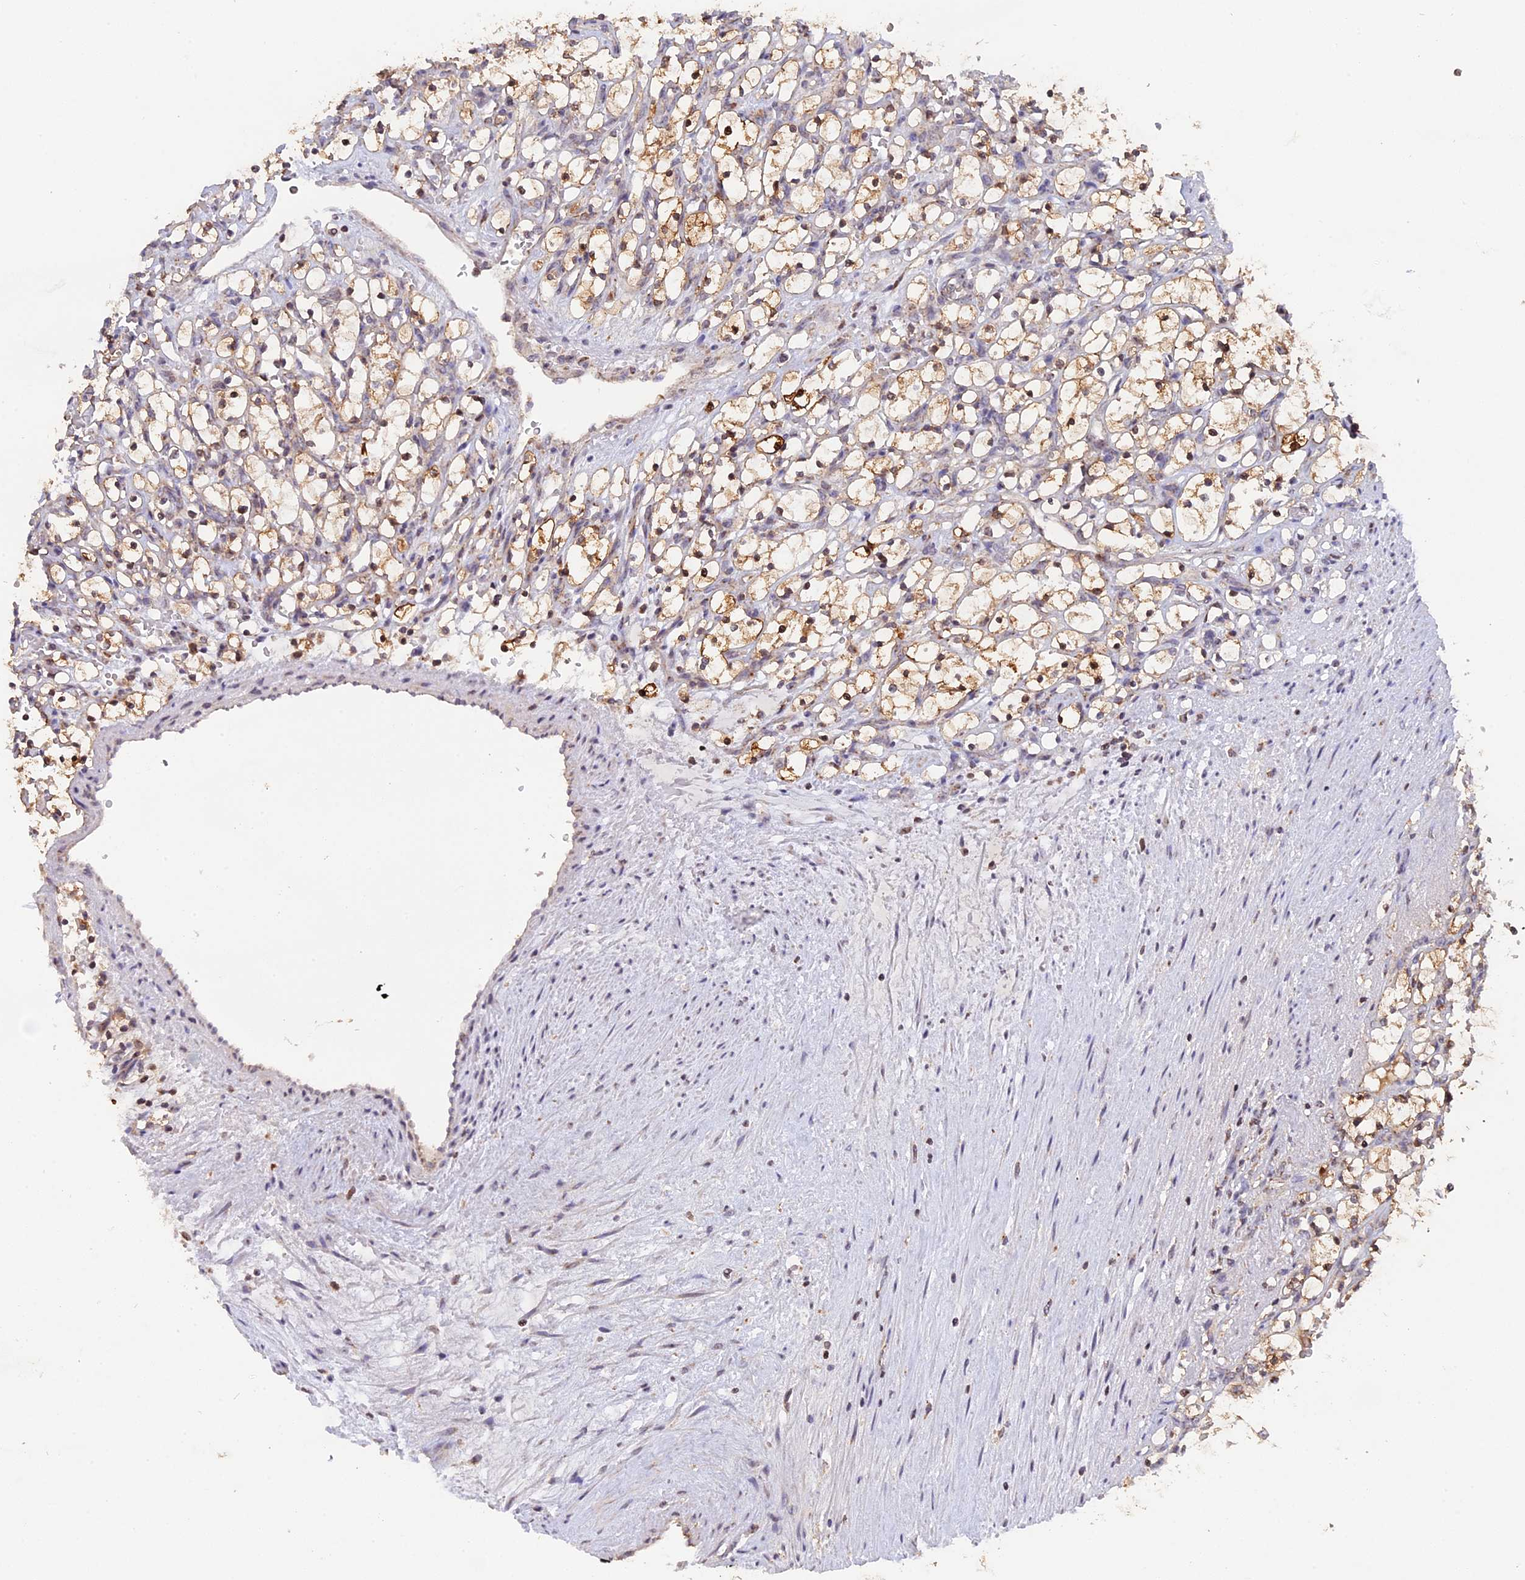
{"staining": {"intensity": "weak", "quantity": "<25%", "location": "cytoplasmic/membranous"}, "tissue": "renal cancer", "cell_type": "Tumor cells", "image_type": "cancer", "snomed": [{"axis": "morphology", "description": "Adenocarcinoma, NOS"}, {"axis": "topography", "description": "Kidney"}], "caption": "Tumor cells show no significant protein positivity in adenocarcinoma (renal).", "gene": "MPV17L", "patient": {"sex": "female", "age": 69}}